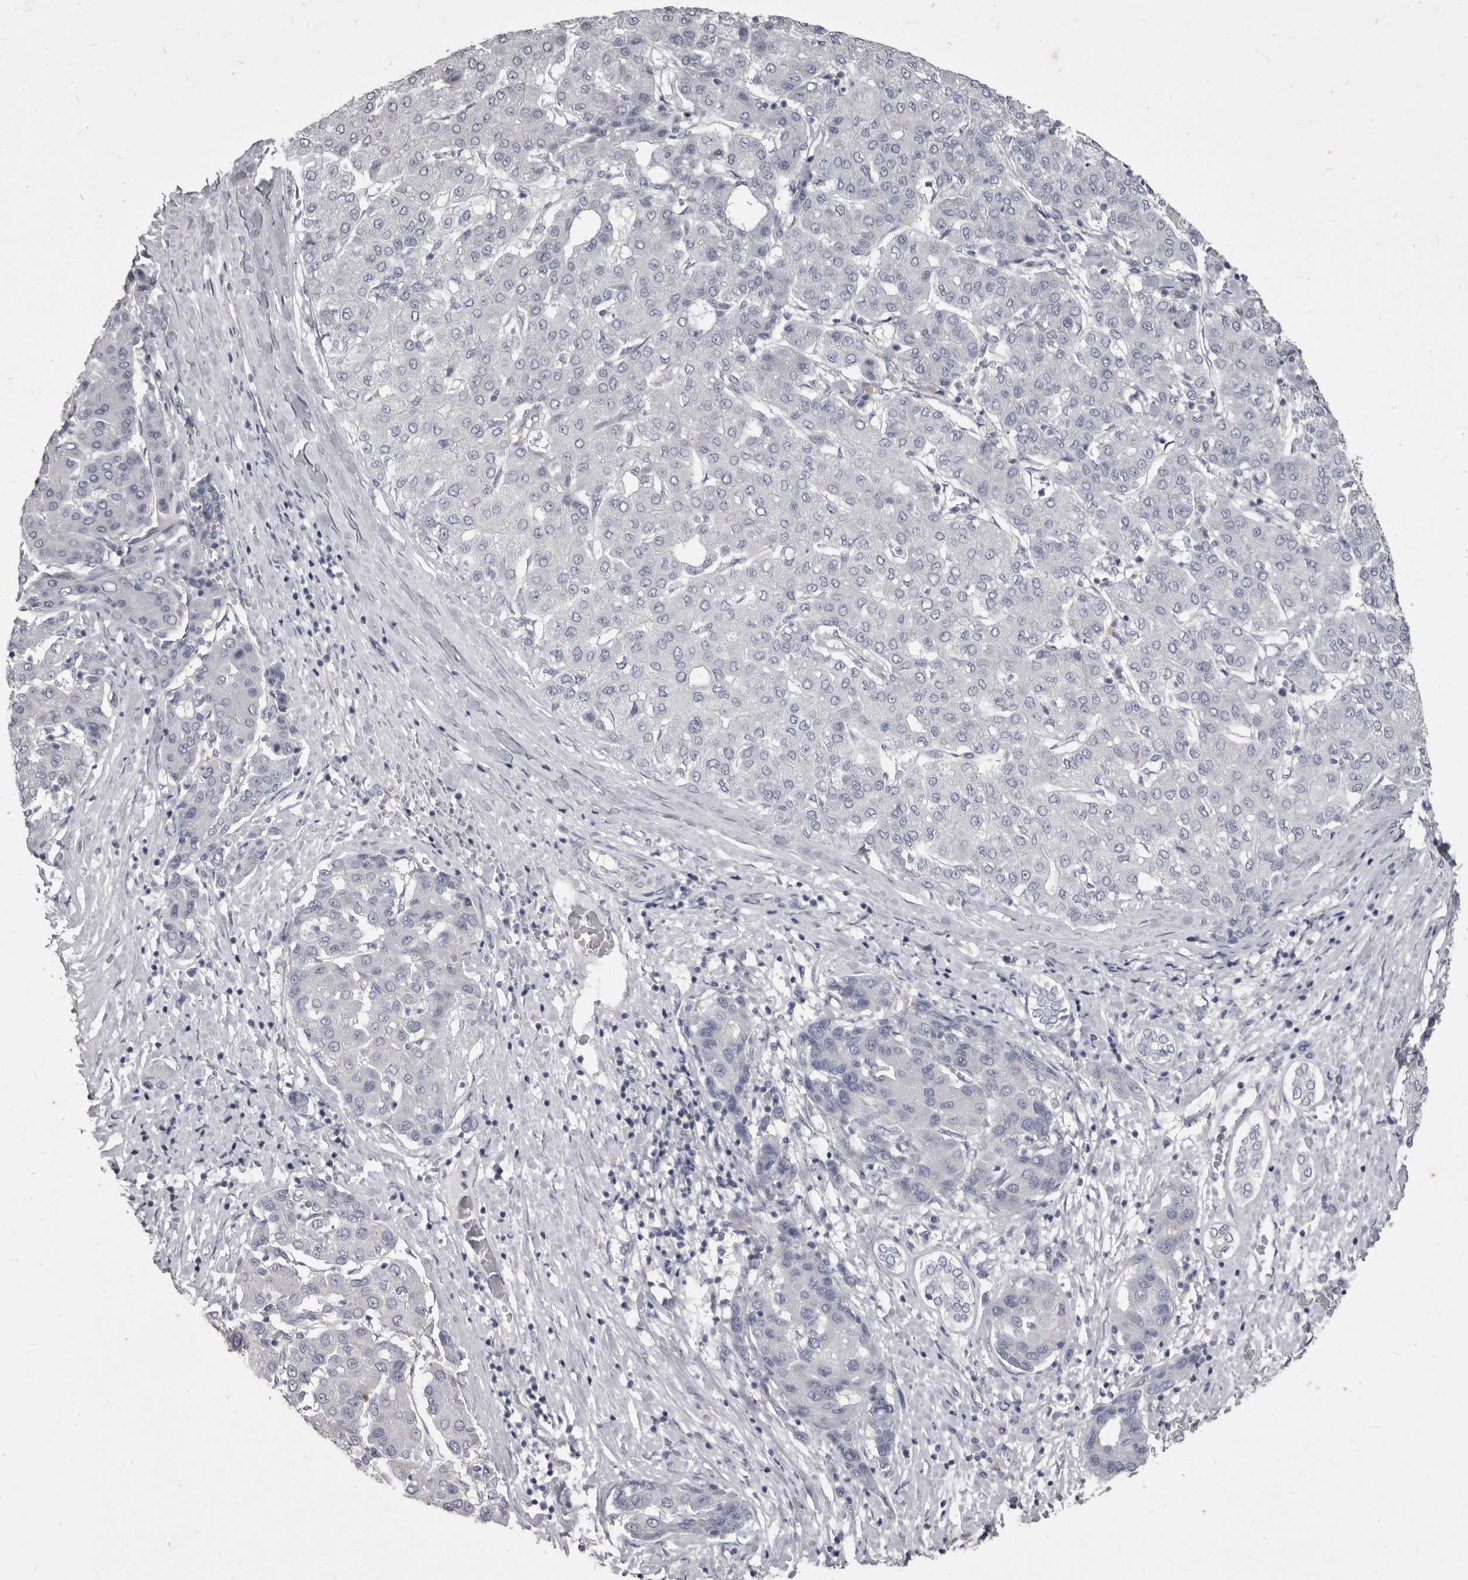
{"staining": {"intensity": "negative", "quantity": "none", "location": "none"}, "tissue": "liver cancer", "cell_type": "Tumor cells", "image_type": "cancer", "snomed": [{"axis": "morphology", "description": "Carcinoma, Hepatocellular, NOS"}, {"axis": "topography", "description": "Liver"}], "caption": "DAB immunohistochemical staining of liver cancer (hepatocellular carcinoma) demonstrates no significant staining in tumor cells.", "gene": "GSK3B", "patient": {"sex": "male", "age": 65}}